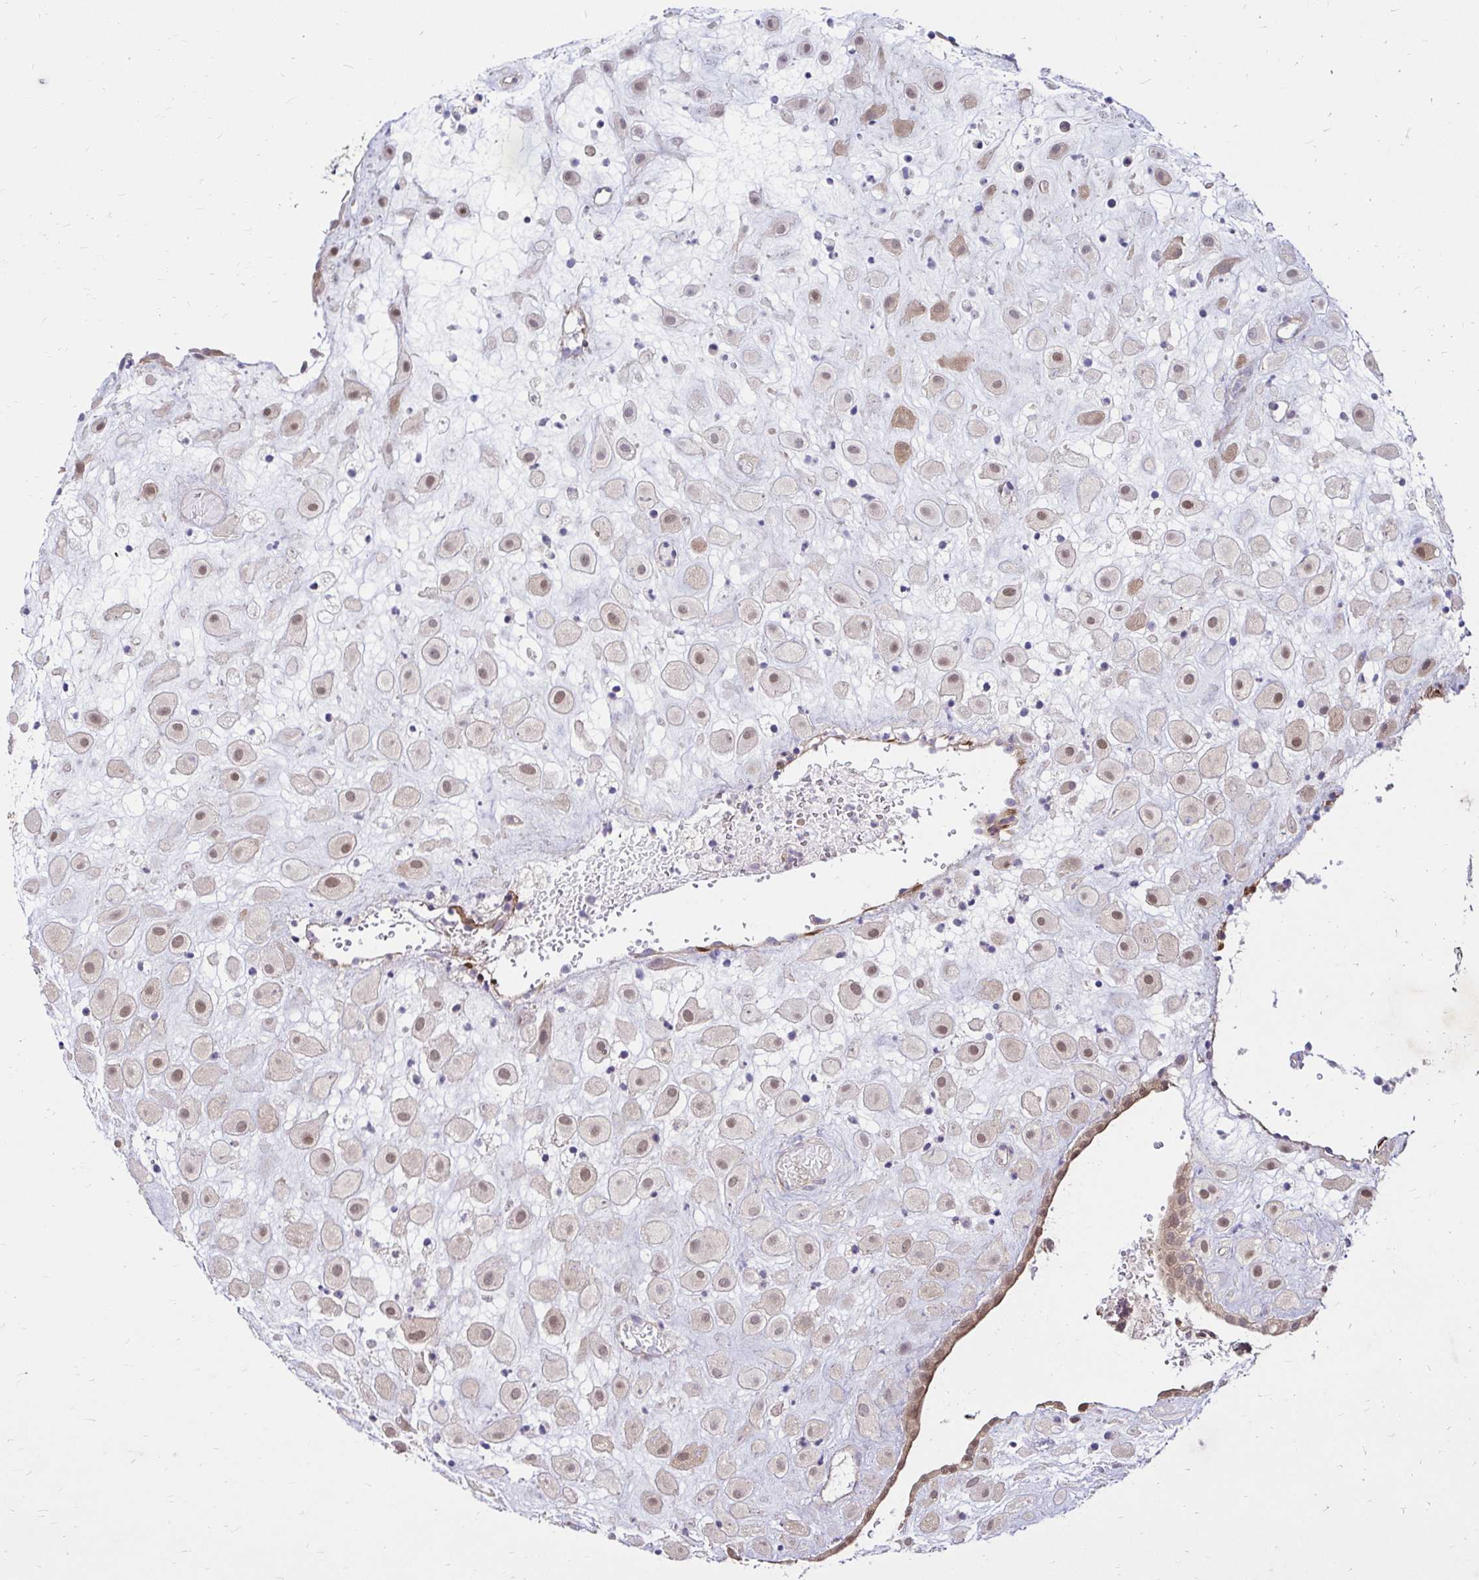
{"staining": {"intensity": "moderate", "quantity": ">75%", "location": "nuclear"}, "tissue": "placenta", "cell_type": "Decidual cells", "image_type": "normal", "snomed": [{"axis": "morphology", "description": "Normal tissue, NOS"}, {"axis": "topography", "description": "Placenta"}], "caption": "Protein expression by immunohistochemistry shows moderate nuclear expression in about >75% of decidual cells in normal placenta.", "gene": "YAP1", "patient": {"sex": "female", "age": 24}}